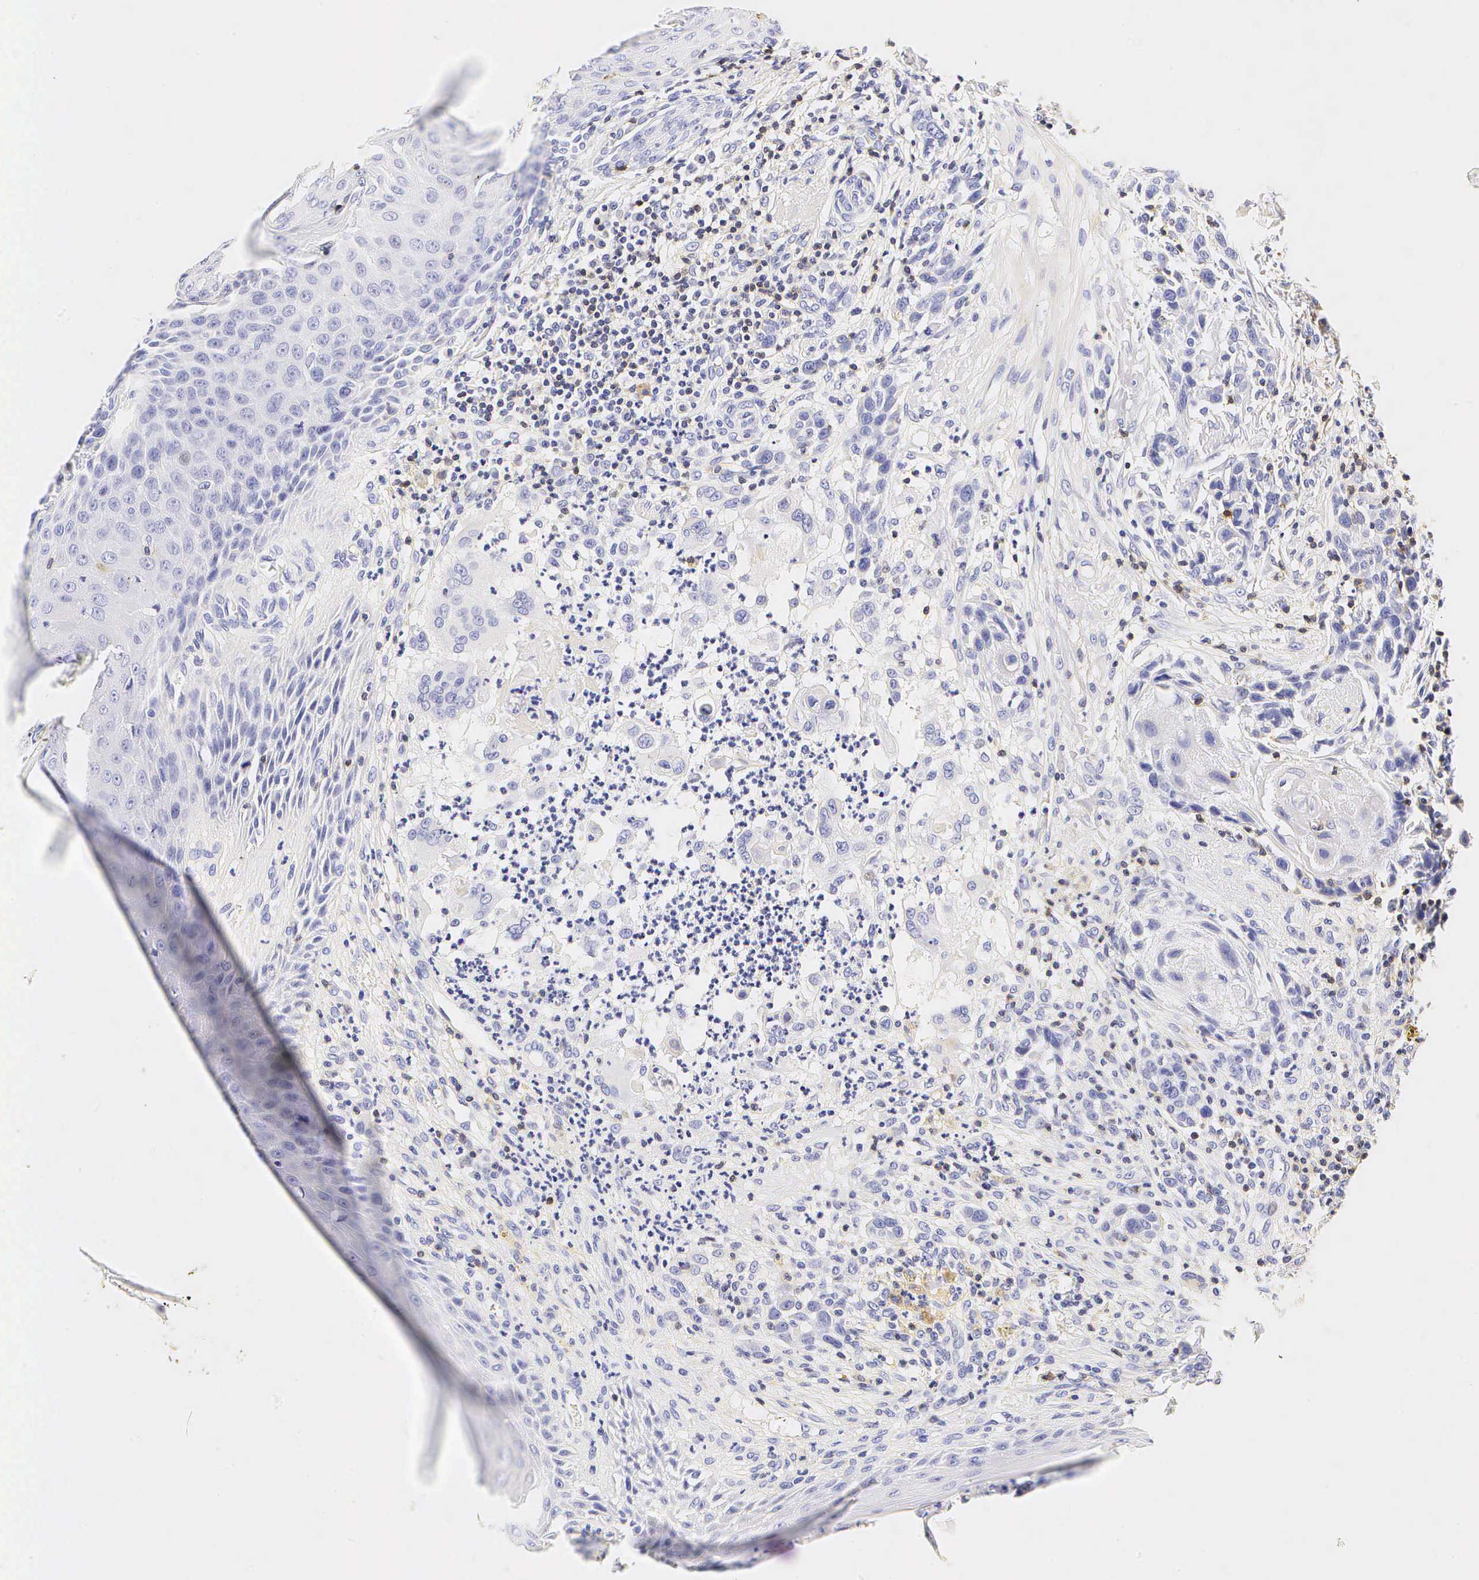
{"staining": {"intensity": "negative", "quantity": "none", "location": "none"}, "tissue": "skin cancer", "cell_type": "Tumor cells", "image_type": "cancer", "snomed": [{"axis": "morphology", "description": "Squamous cell carcinoma, NOS"}, {"axis": "topography", "description": "Skin"}], "caption": "The photomicrograph shows no significant staining in tumor cells of skin squamous cell carcinoma.", "gene": "CD3E", "patient": {"sex": "male", "age": 77}}